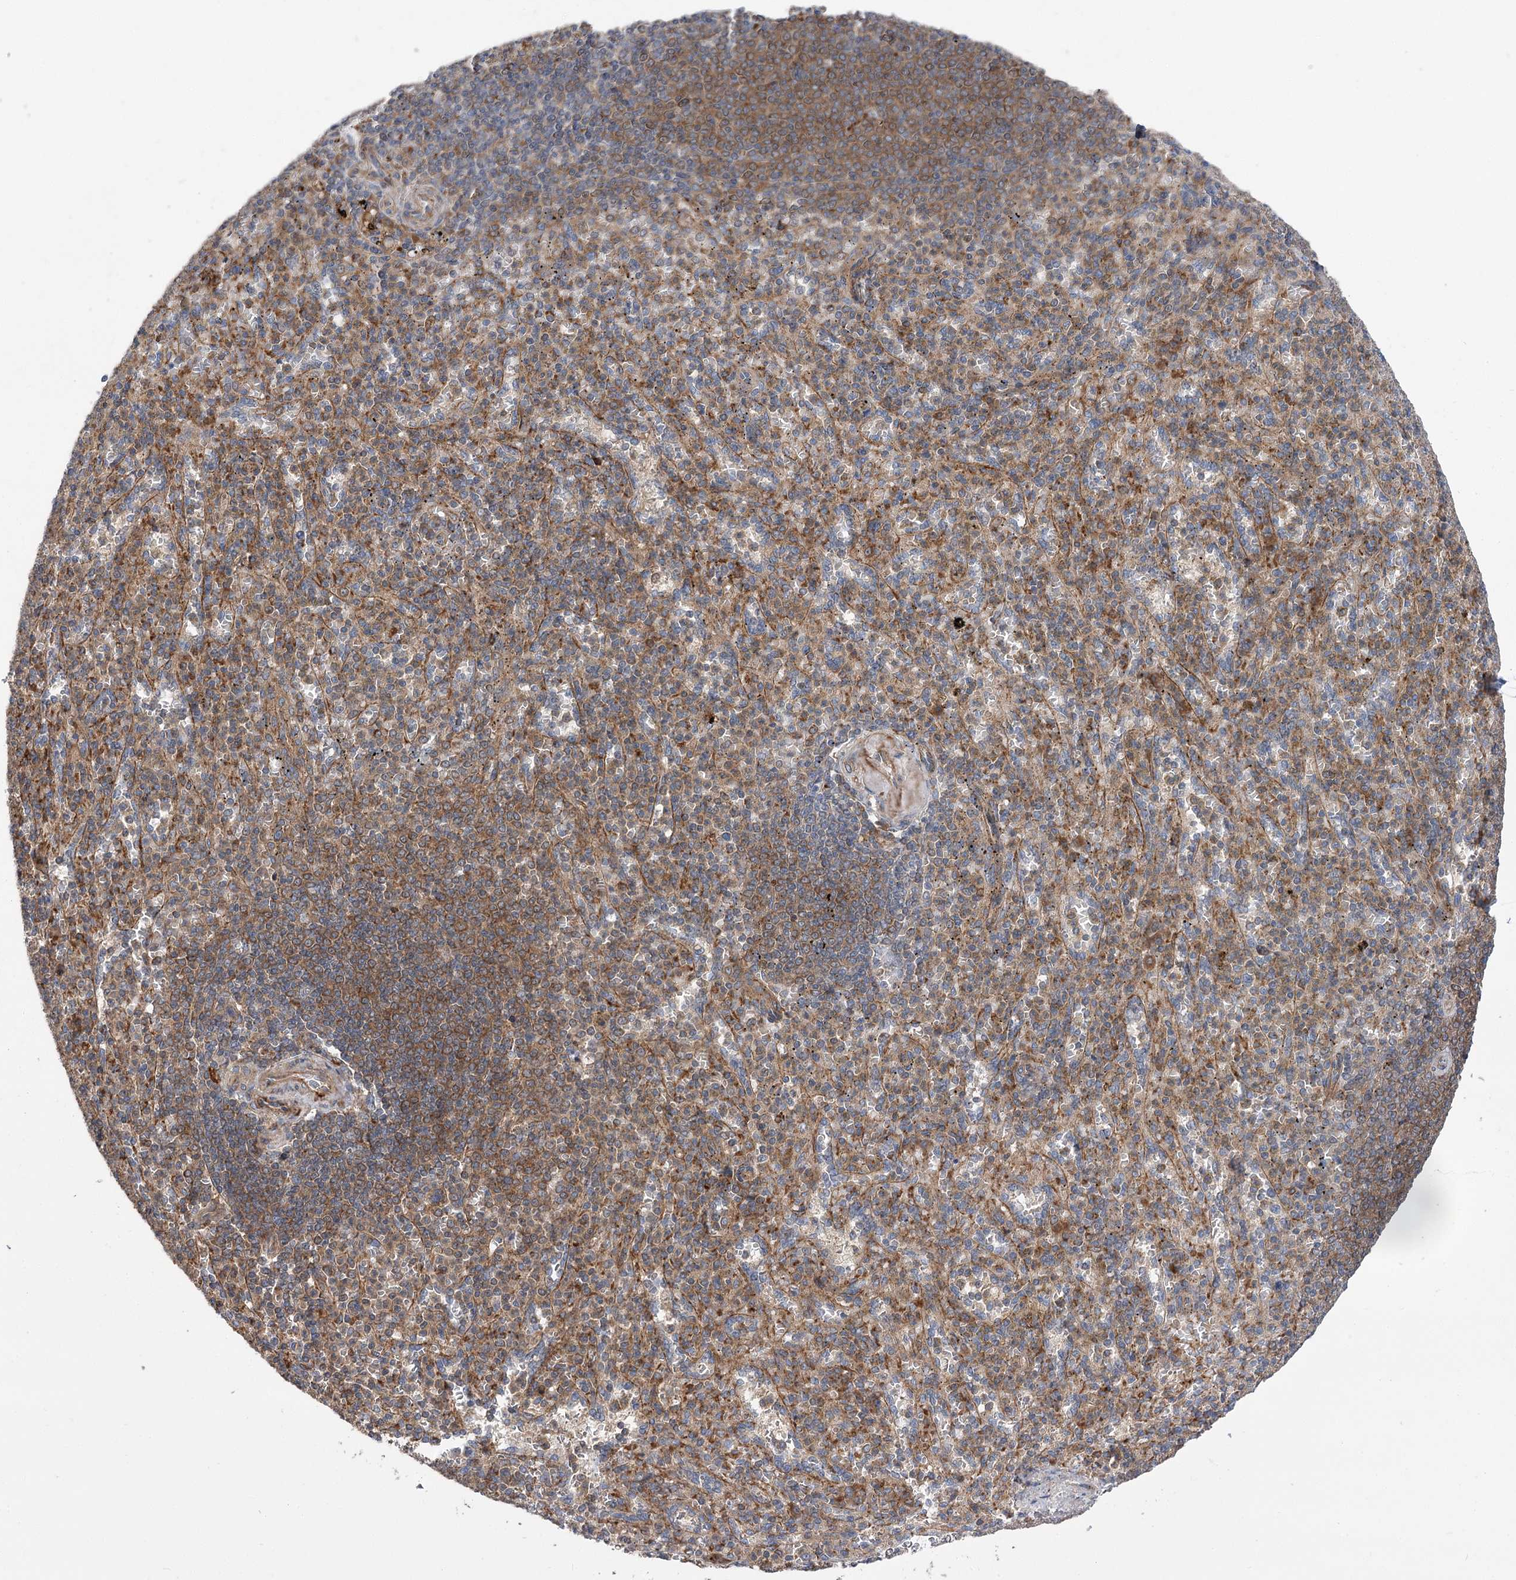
{"staining": {"intensity": "moderate", "quantity": "25%-75%", "location": "cytoplasmic/membranous"}, "tissue": "spleen", "cell_type": "Cells in red pulp", "image_type": "normal", "snomed": [{"axis": "morphology", "description": "Normal tissue, NOS"}, {"axis": "topography", "description": "Spleen"}], "caption": "A brown stain labels moderate cytoplasmic/membranous positivity of a protein in cells in red pulp of normal human spleen.", "gene": "VPS37B", "patient": {"sex": "female", "age": 74}}